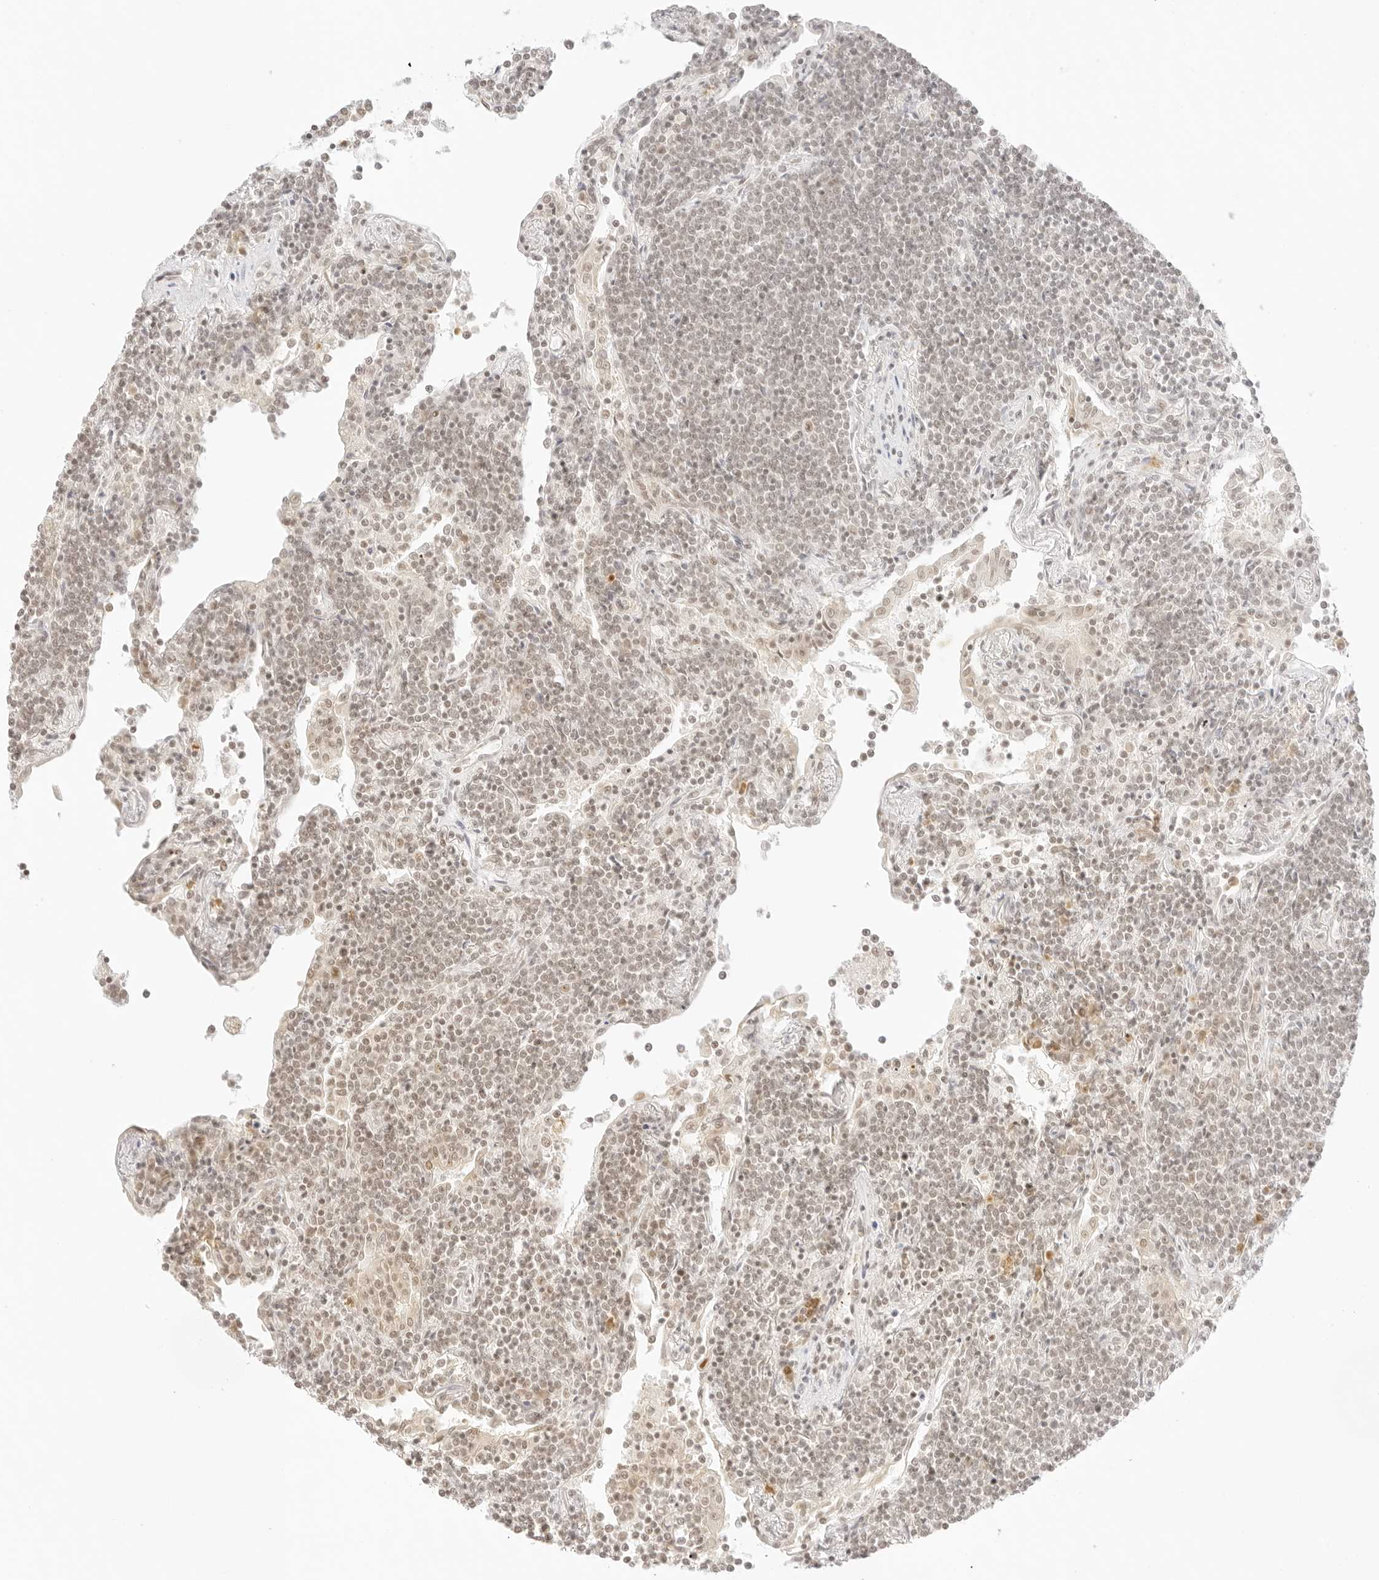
{"staining": {"intensity": "weak", "quantity": "<25%", "location": "nuclear"}, "tissue": "lymphoma", "cell_type": "Tumor cells", "image_type": "cancer", "snomed": [{"axis": "morphology", "description": "Malignant lymphoma, non-Hodgkin's type, Low grade"}, {"axis": "topography", "description": "Lung"}], "caption": "High power microscopy micrograph of an IHC image of lymphoma, revealing no significant positivity in tumor cells.", "gene": "GNAS", "patient": {"sex": "female", "age": 71}}